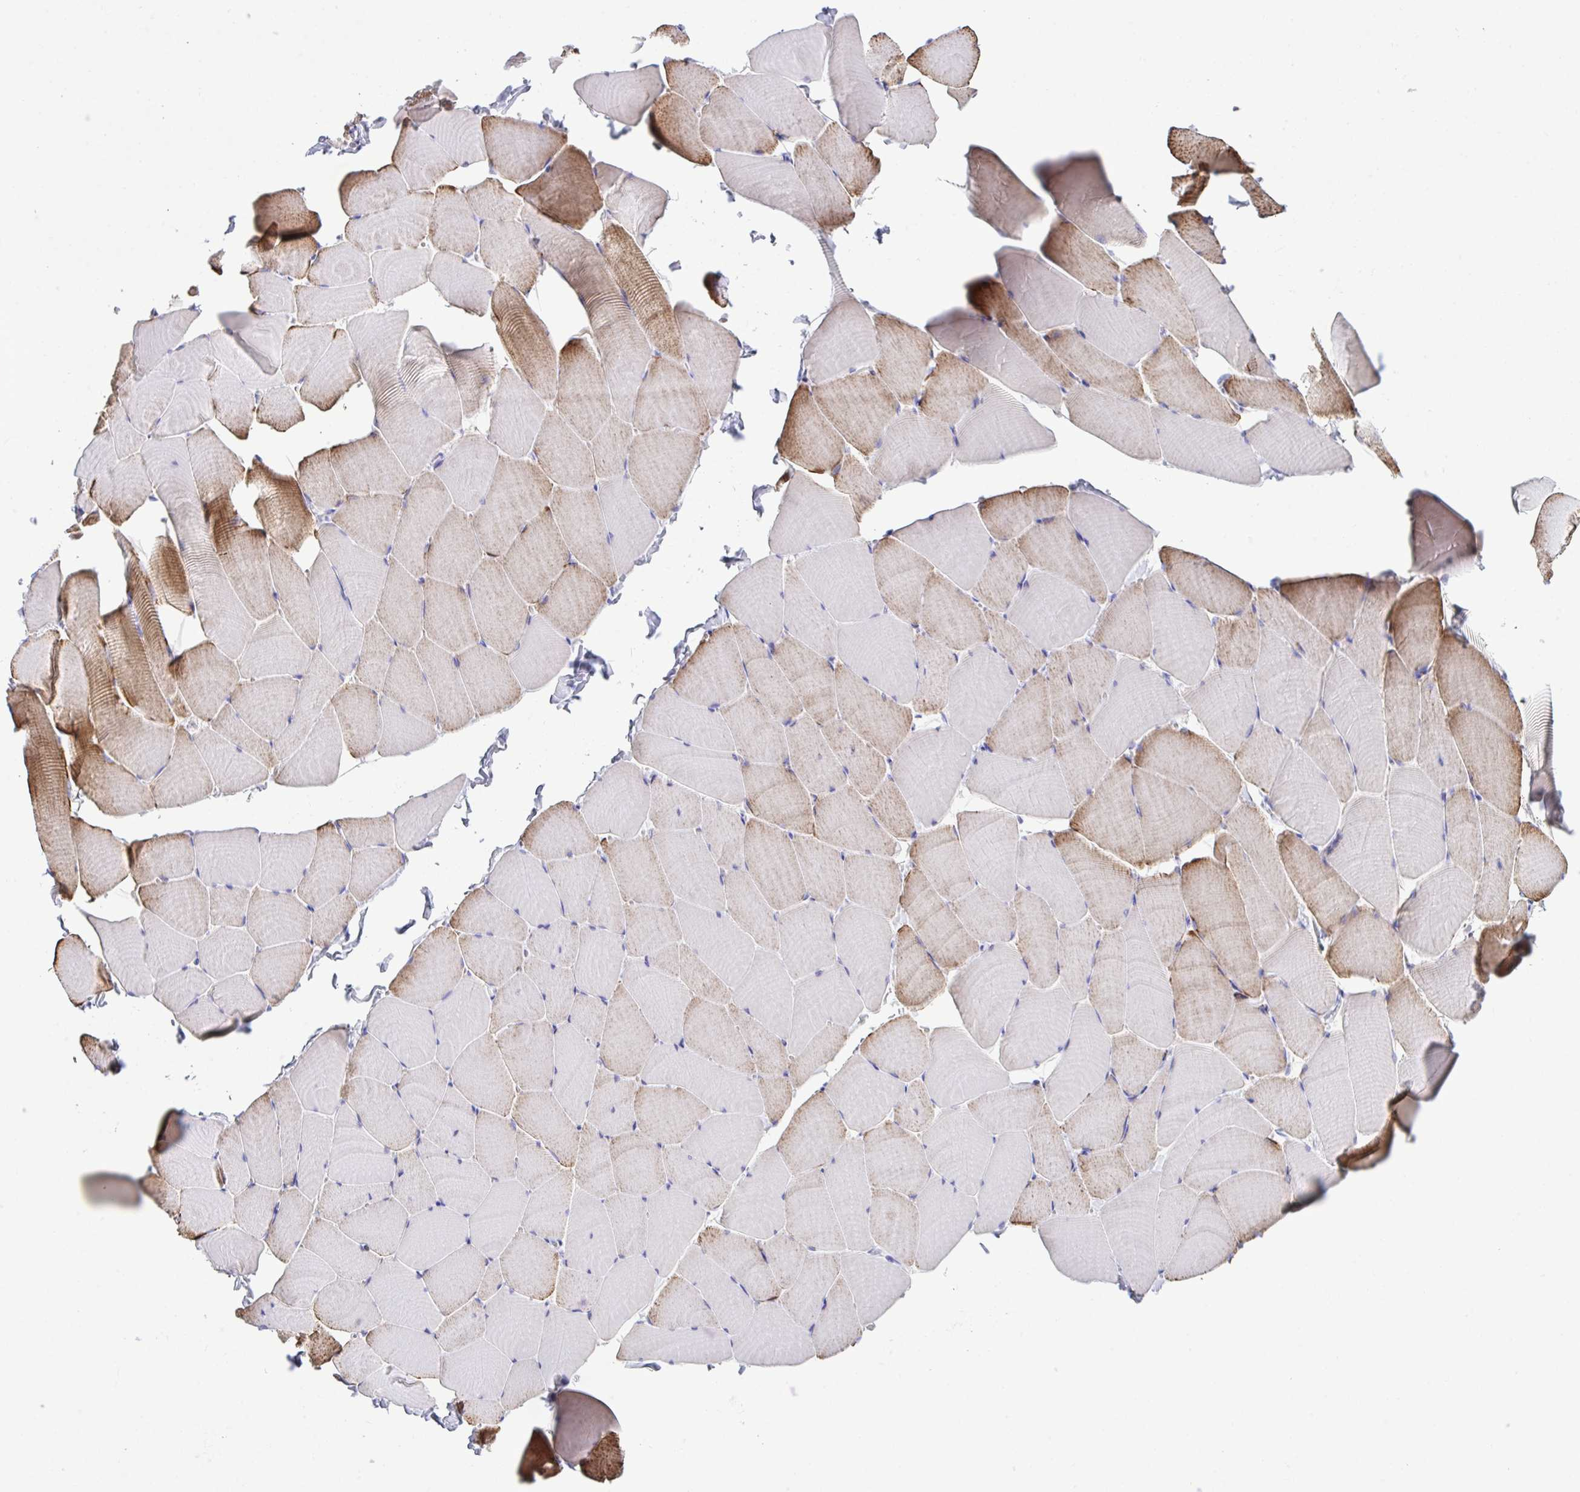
{"staining": {"intensity": "moderate", "quantity": "<25%", "location": "cytoplasmic/membranous"}, "tissue": "skeletal muscle", "cell_type": "Myocytes", "image_type": "normal", "snomed": [{"axis": "morphology", "description": "Normal tissue, NOS"}, {"axis": "topography", "description": "Skeletal muscle"}], "caption": "This is a photomicrograph of immunohistochemistry (IHC) staining of normal skeletal muscle, which shows moderate staining in the cytoplasmic/membranous of myocytes.", "gene": "PCMTD2", "patient": {"sex": "male", "age": 25}}